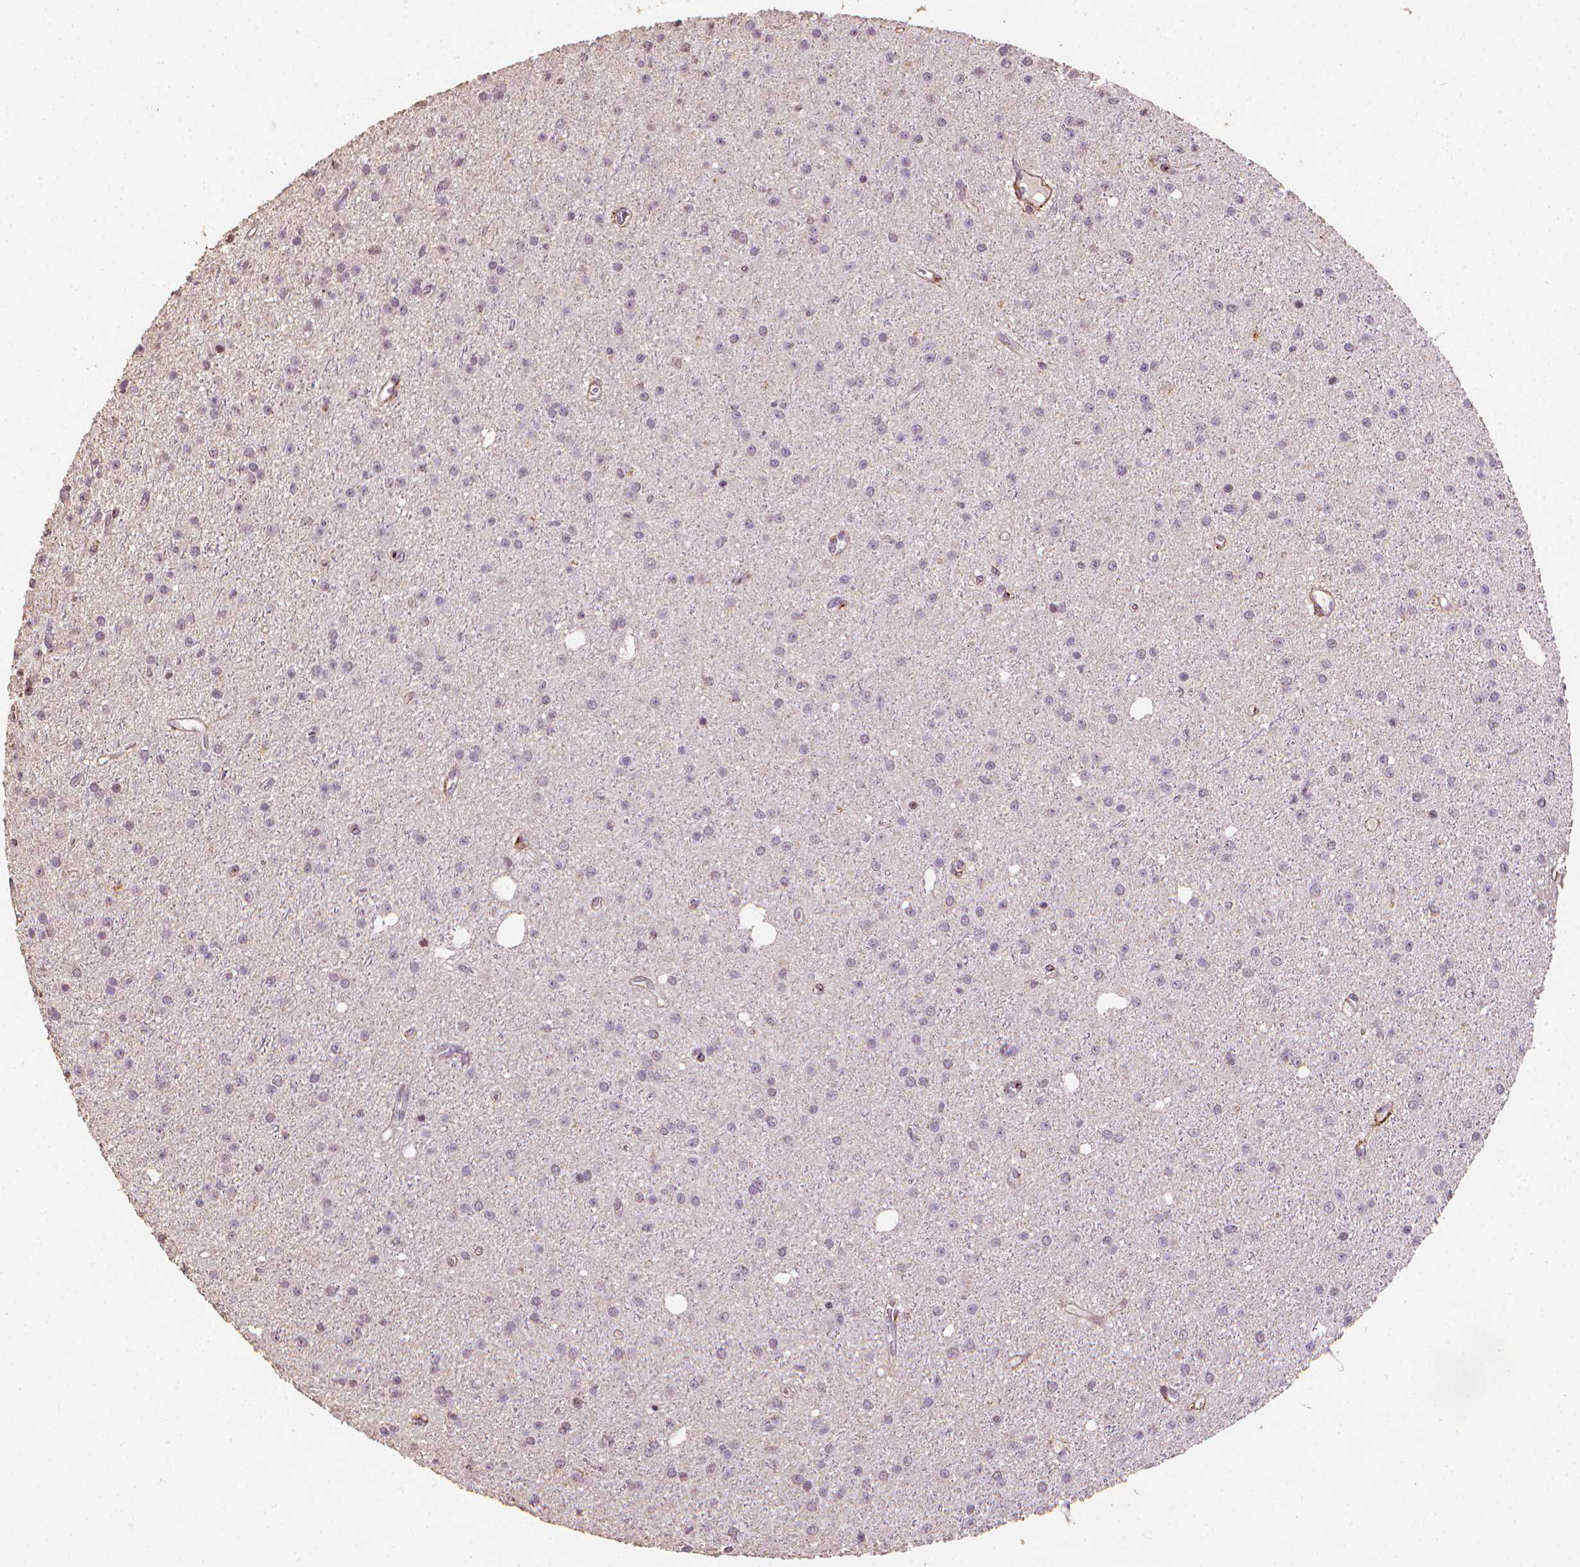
{"staining": {"intensity": "negative", "quantity": "none", "location": "none"}, "tissue": "glioma", "cell_type": "Tumor cells", "image_type": "cancer", "snomed": [{"axis": "morphology", "description": "Glioma, malignant, Low grade"}, {"axis": "topography", "description": "Brain"}], "caption": "A micrograph of glioma stained for a protein reveals no brown staining in tumor cells.", "gene": "DCN", "patient": {"sex": "male", "age": 27}}